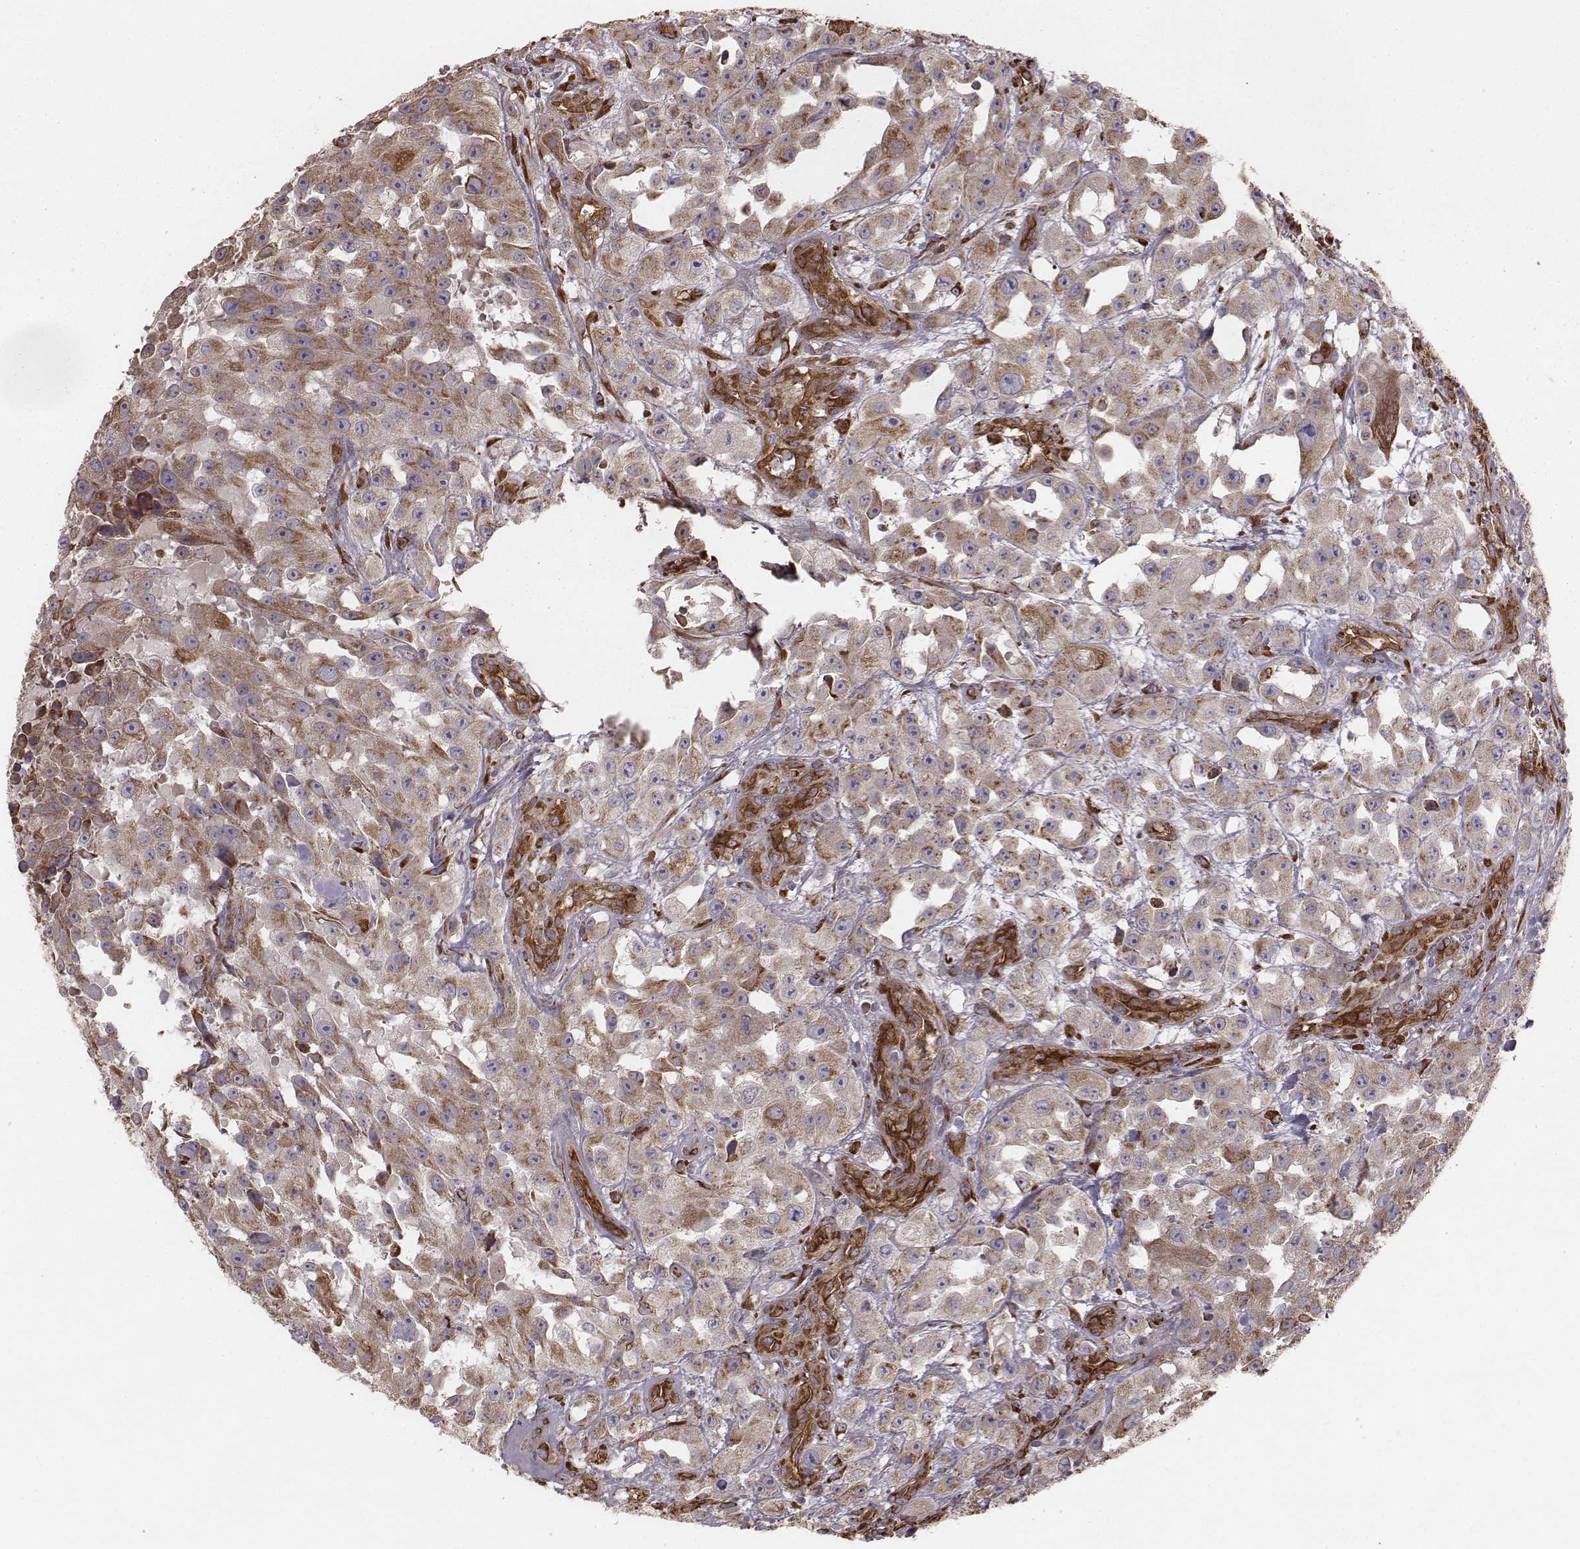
{"staining": {"intensity": "moderate", "quantity": "25%-75%", "location": "cytoplasmic/membranous"}, "tissue": "urothelial cancer", "cell_type": "Tumor cells", "image_type": "cancer", "snomed": [{"axis": "morphology", "description": "Urothelial carcinoma, High grade"}, {"axis": "topography", "description": "Urinary bladder"}], "caption": "The histopathology image demonstrates immunohistochemical staining of urothelial cancer. There is moderate cytoplasmic/membranous staining is present in approximately 25%-75% of tumor cells. Using DAB (3,3'-diaminobenzidine) (brown) and hematoxylin (blue) stains, captured at high magnification using brightfield microscopy.", "gene": "PALMD", "patient": {"sex": "male", "age": 79}}